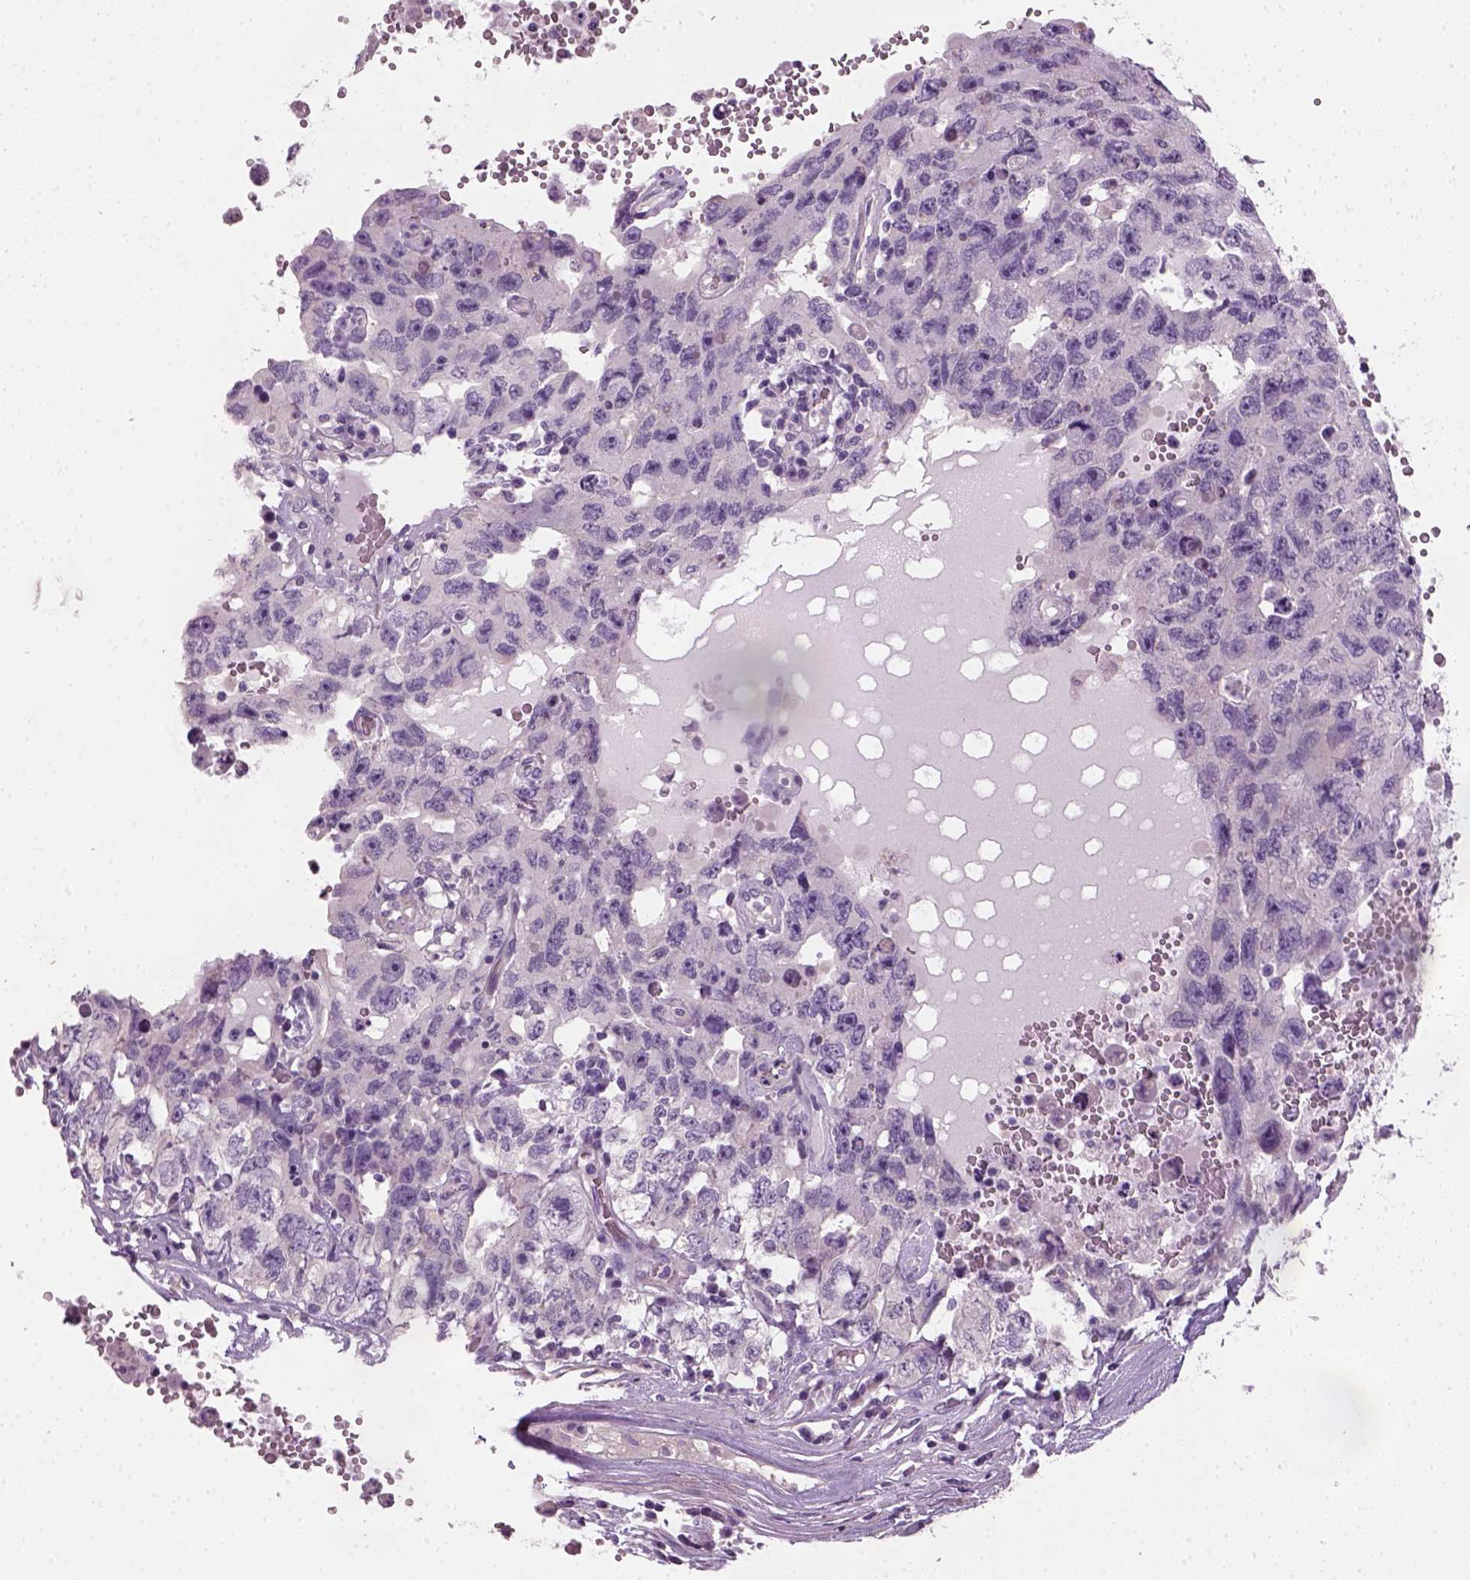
{"staining": {"intensity": "negative", "quantity": "none", "location": "none"}, "tissue": "testis cancer", "cell_type": "Tumor cells", "image_type": "cancer", "snomed": [{"axis": "morphology", "description": "Carcinoma, Embryonal, NOS"}, {"axis": "topography", "description": "Testis"}], "caption": "Tumor cells are negative for brown protein staining in testis embryonal carcinoma.", "gene": "ELOVL3", "patient": {"sex": "male", "age": 26}}